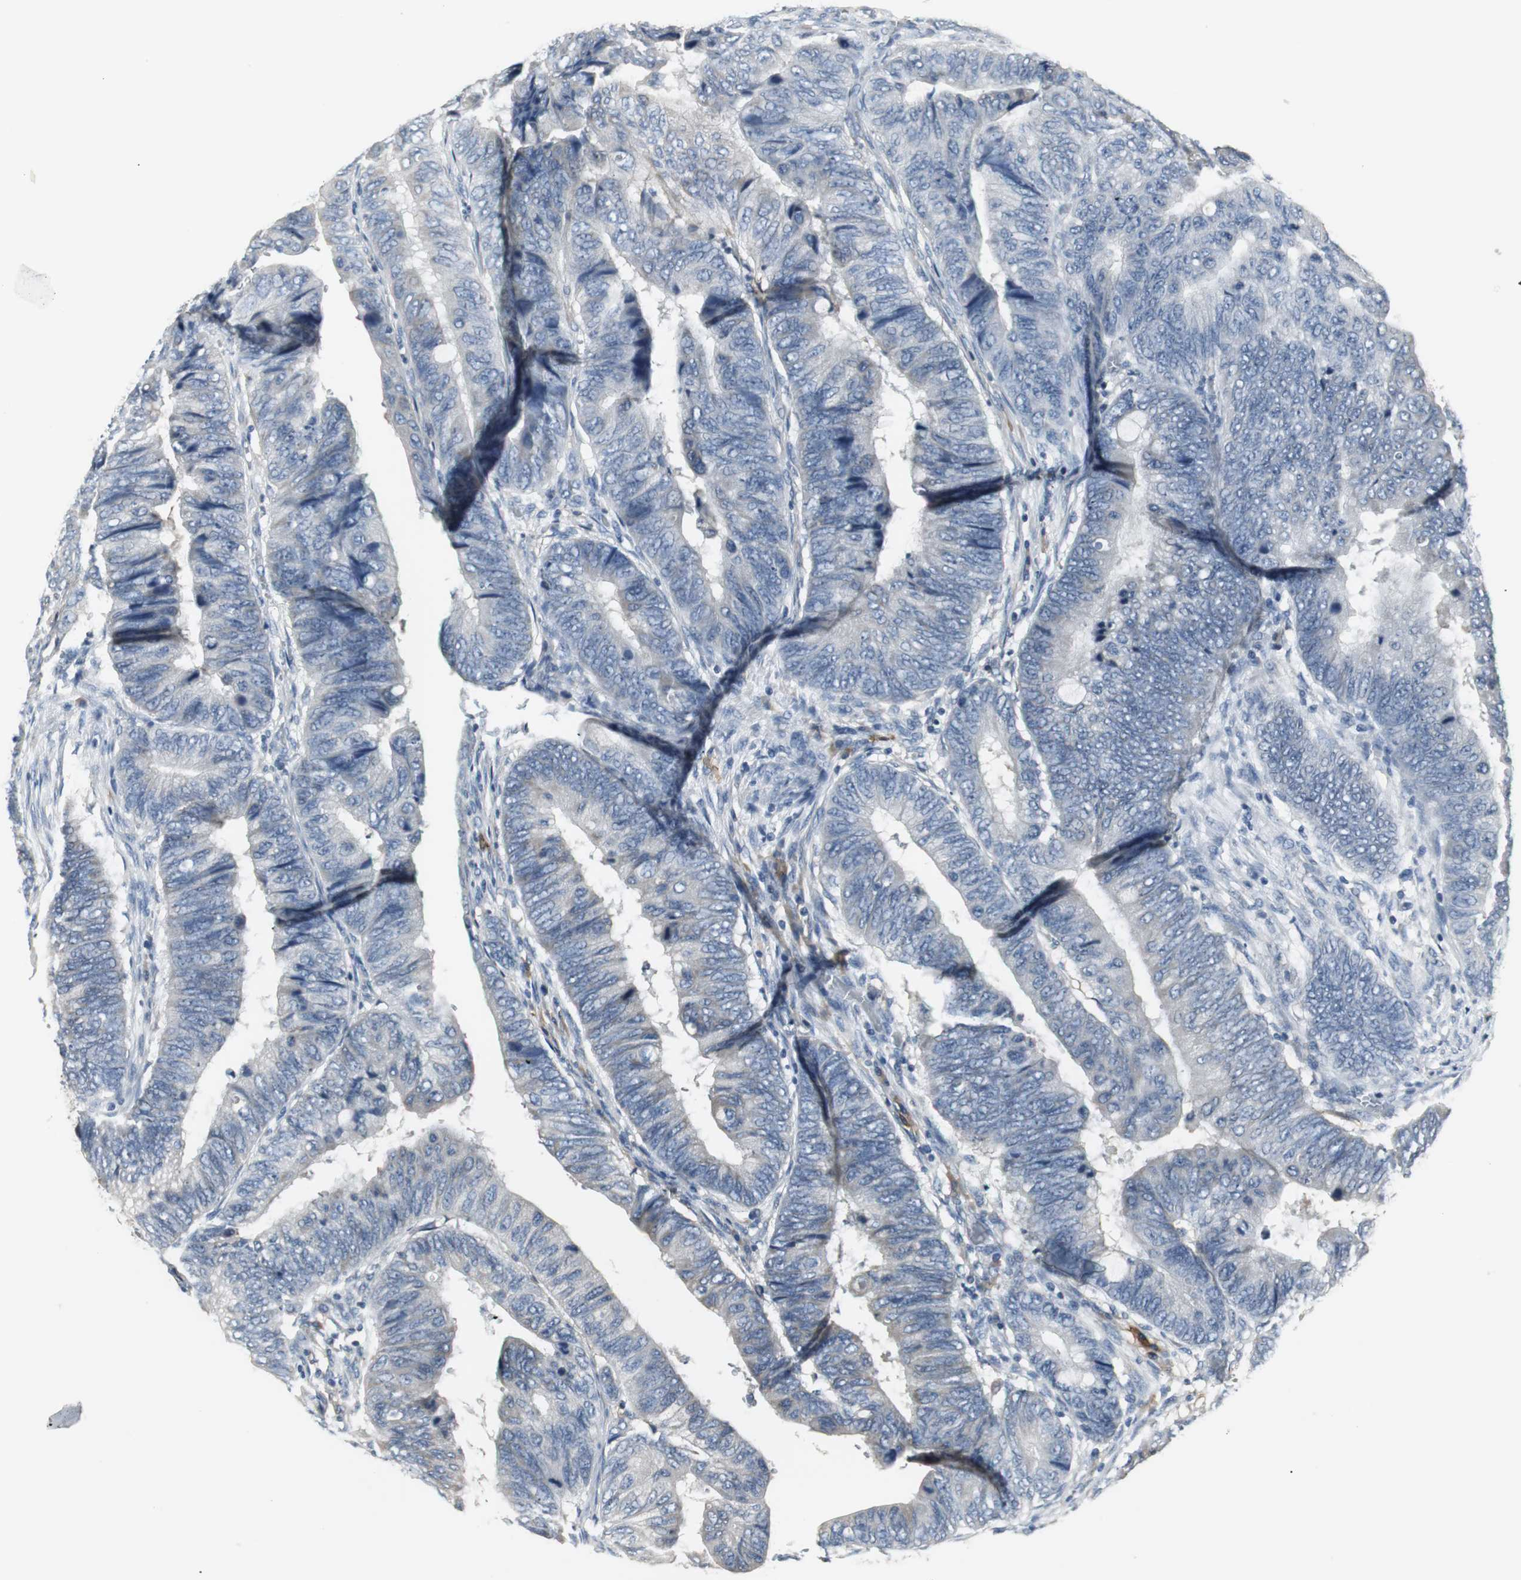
{"staining": {"intensity": "negative", "quantity": "none", "location": "none"}, "tissue": "colorectal cancer", "cell_type": "Tumor cells", "image_type": "cancer", "snomed": [{"axis": "morphology", "description": "Normal tissue, NOS"}, {"axis": "morphology", "description": "Adenocarcinoma, NOS"}, {"axis": "topography", "description": "Rectum"}, {"axis": "topography", "description": "Peripheral nerve tissue"}], "caption": "Immunohistochemistry (IHC) micrograph of neoplastic tissue: human colorectal cancer (adenocarcinoma) stained with DAB exhibits no significant protein positivity in tumor cells.", "gene": "SLC2A5", "patient": {"sex": "male", "age": 92}}